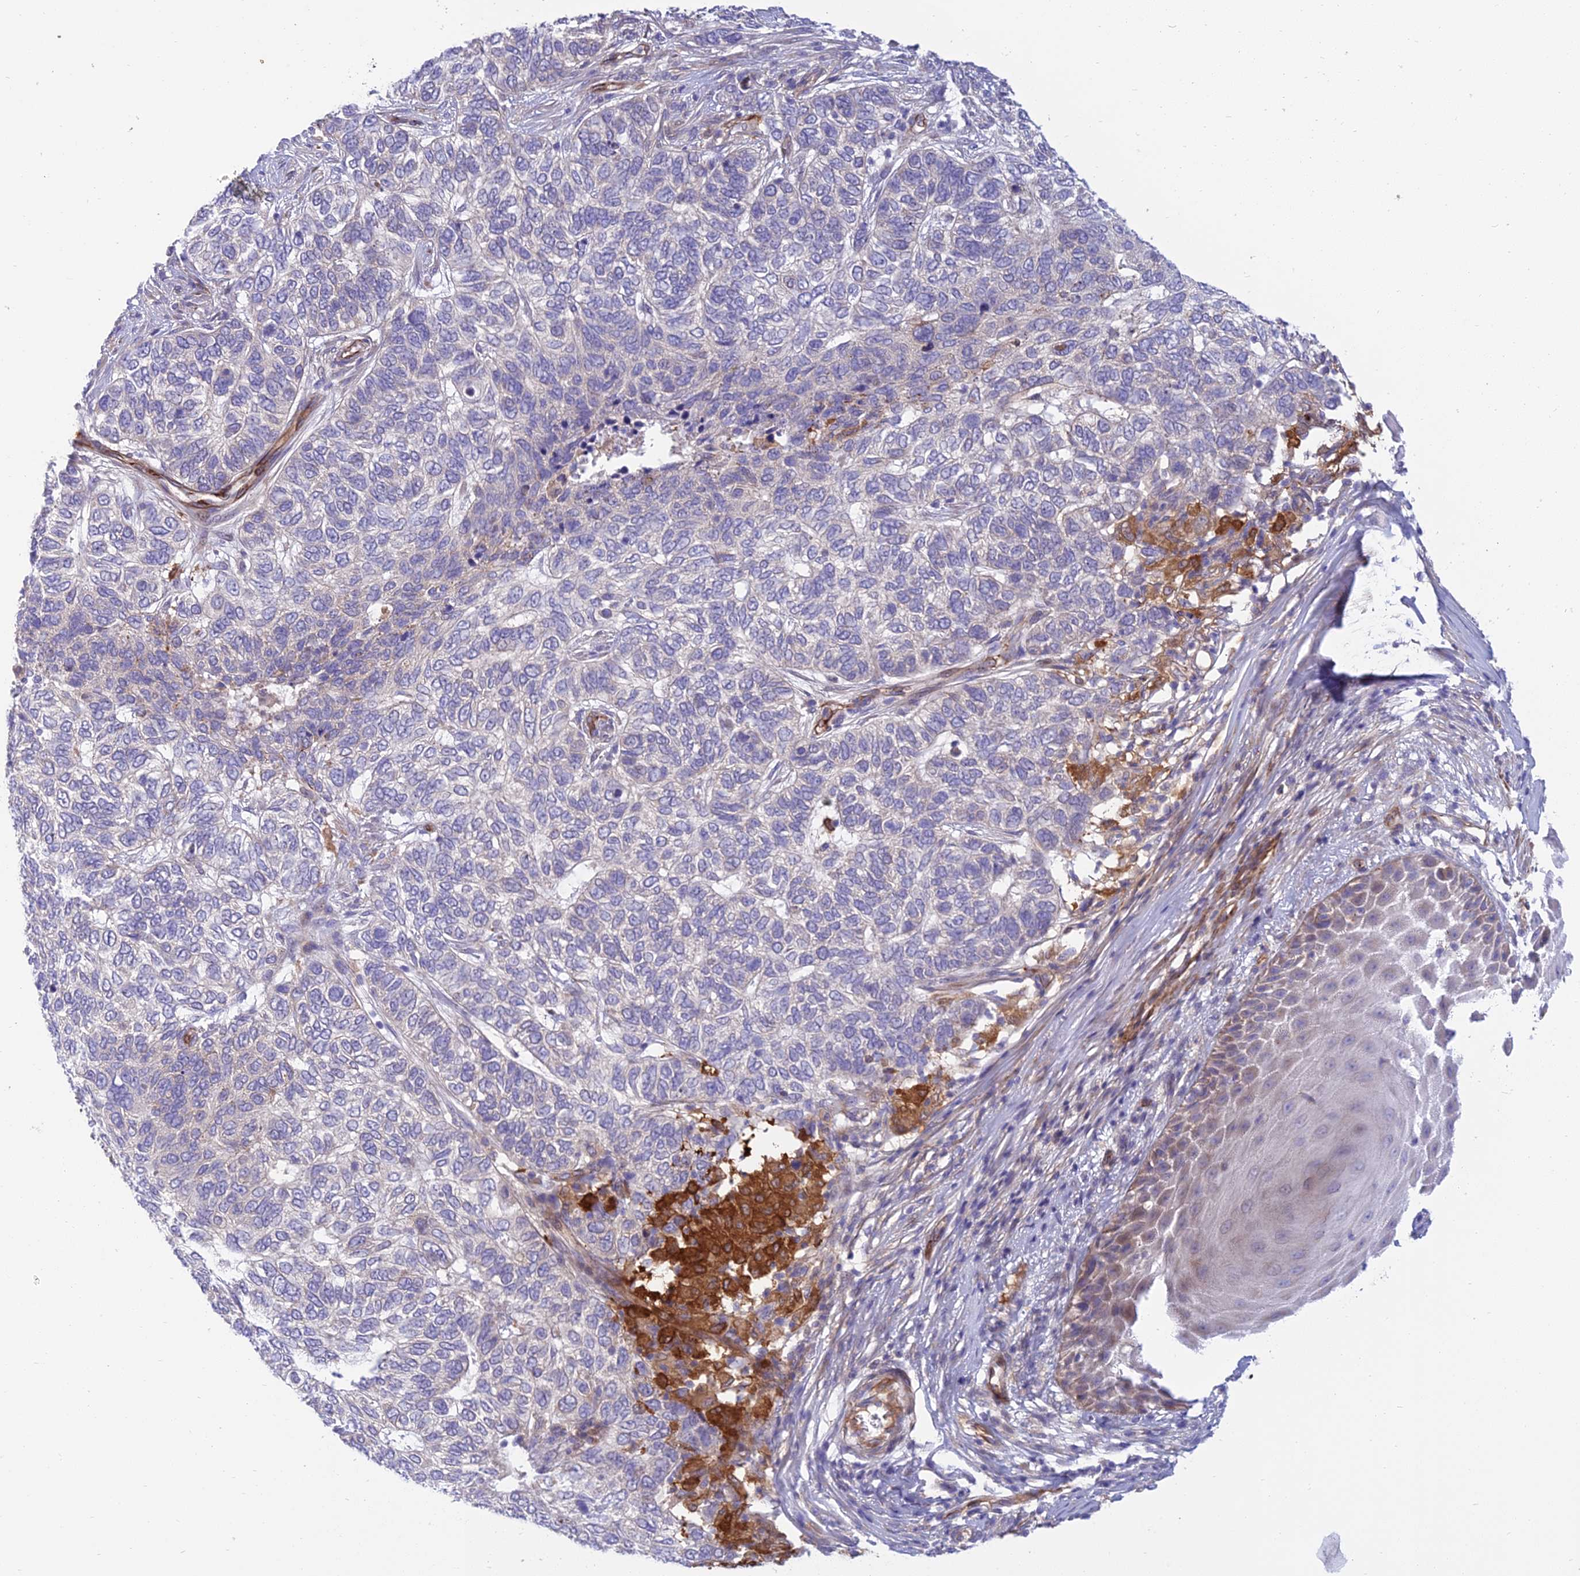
{"staining": {"intensity": "negative", "quantity": "none", "location": "none"}, "tissue": "skin cancer", "cell_type": "Tumor cells", "image_type": "cancer", "snomed": [{"axis": "morphology", "description": "Basal cell carcinoma"}, {"axis": "topography", "description": "Skin"}], "caption": "High power microscopy image of an immunohistochemistry micrograph of skin cancer (basal cell carcinoma), revealing no significant expression in tumor cells.", "gene": "DUS2", "patient": {"sex": "female", "age": 65}}